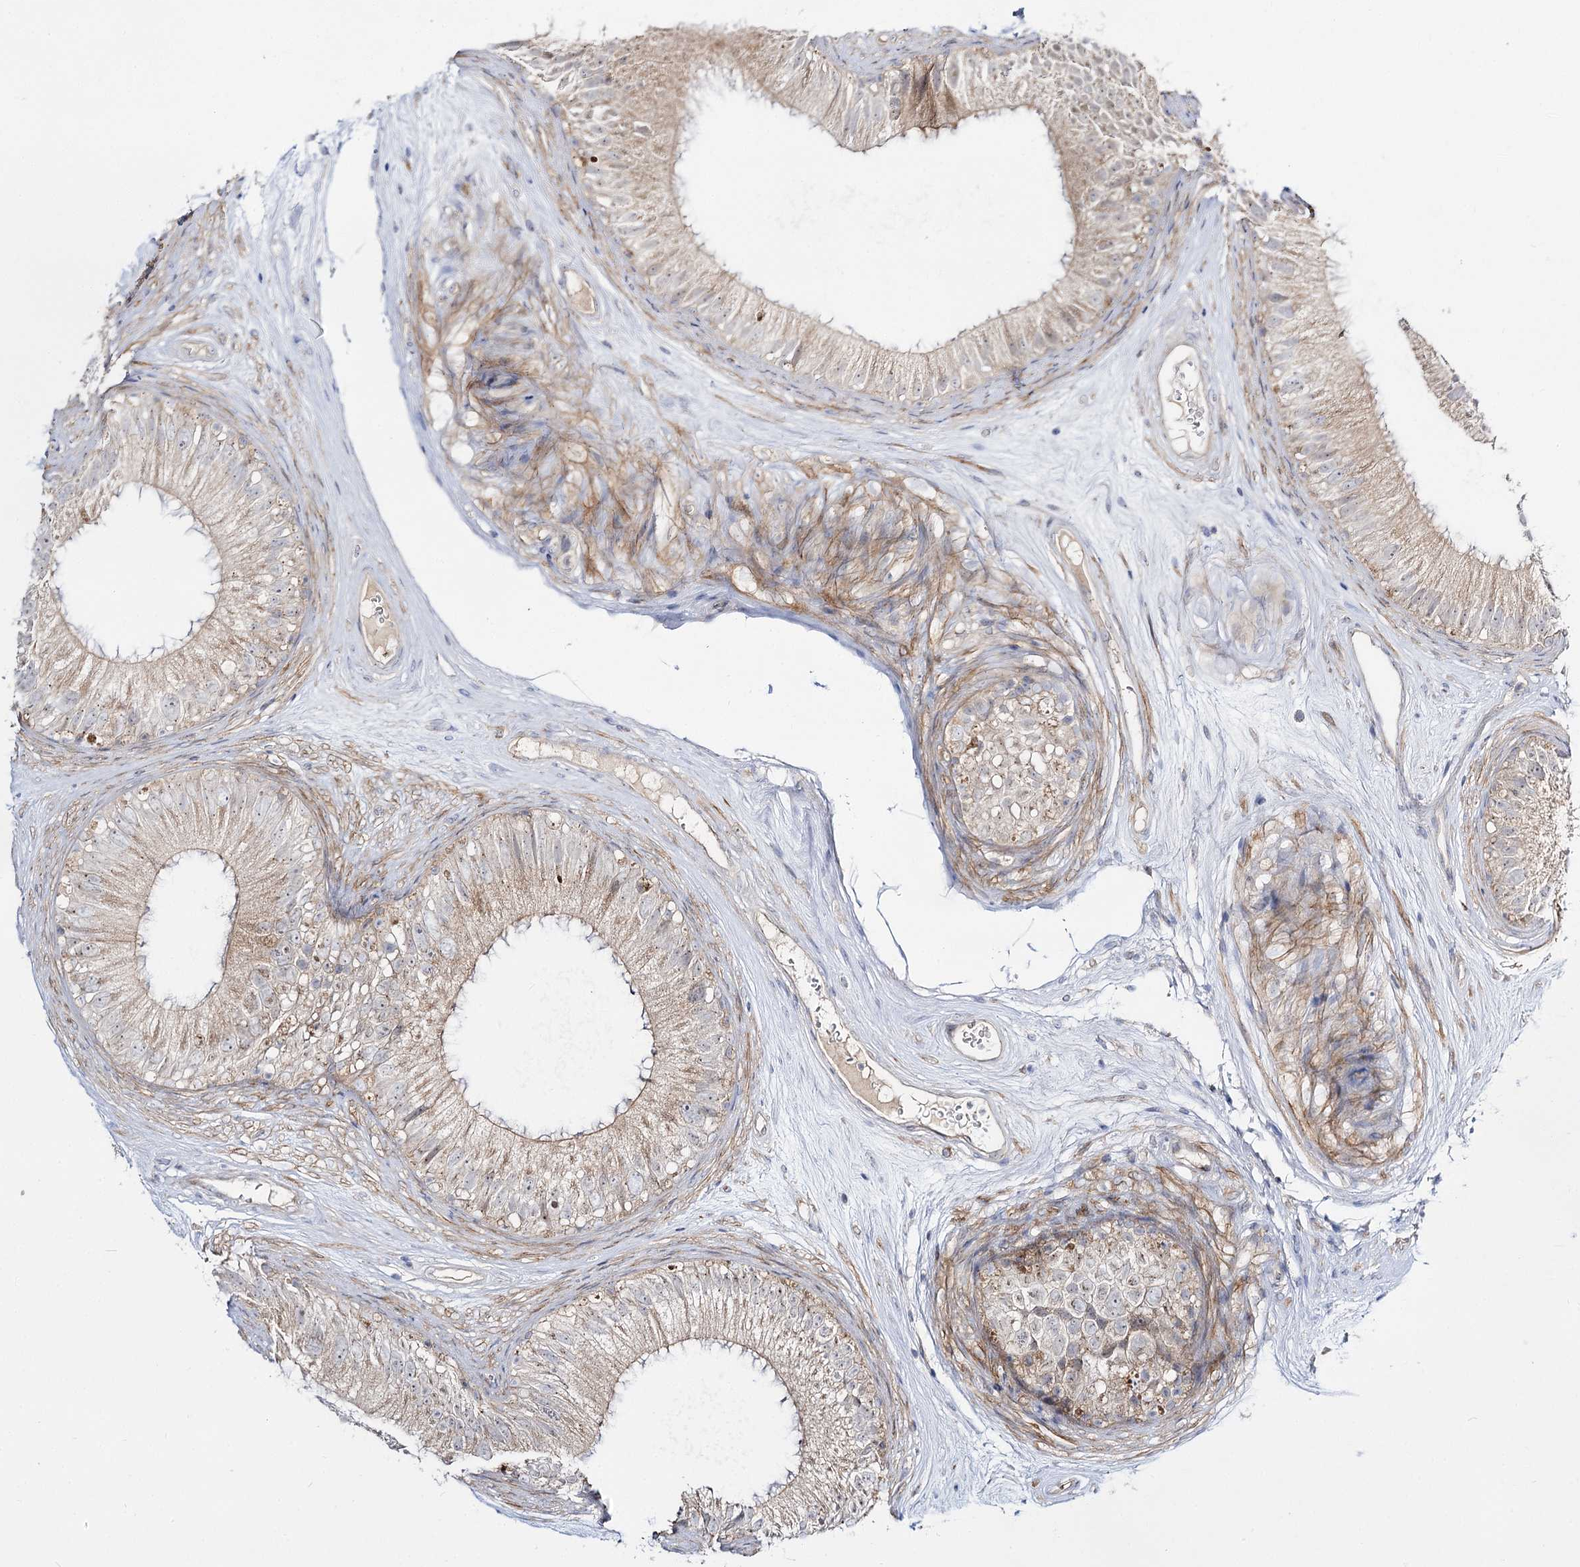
{"staining": {"intensity": "moderate", "quantity": "<25%", "location": "cytoplasmic/membranous"}, "tissue": "epididymis", "cell_type": "Glandular cells", "image_type": "normal", "snomed": [{"axis": "morphology", "description": "Normal tissue, NOS"}, {"axis": "topography", "description": "Epididymis"}], "caption": "This image reveals immunohistochemistry (IHC) staining of unremarkable epididymis, with low moderate cytoplasmic/membranous expression in about <25% of glandular cells.", "gene": "C11orf80", "patient": {"sex": "male", "age": 77}}